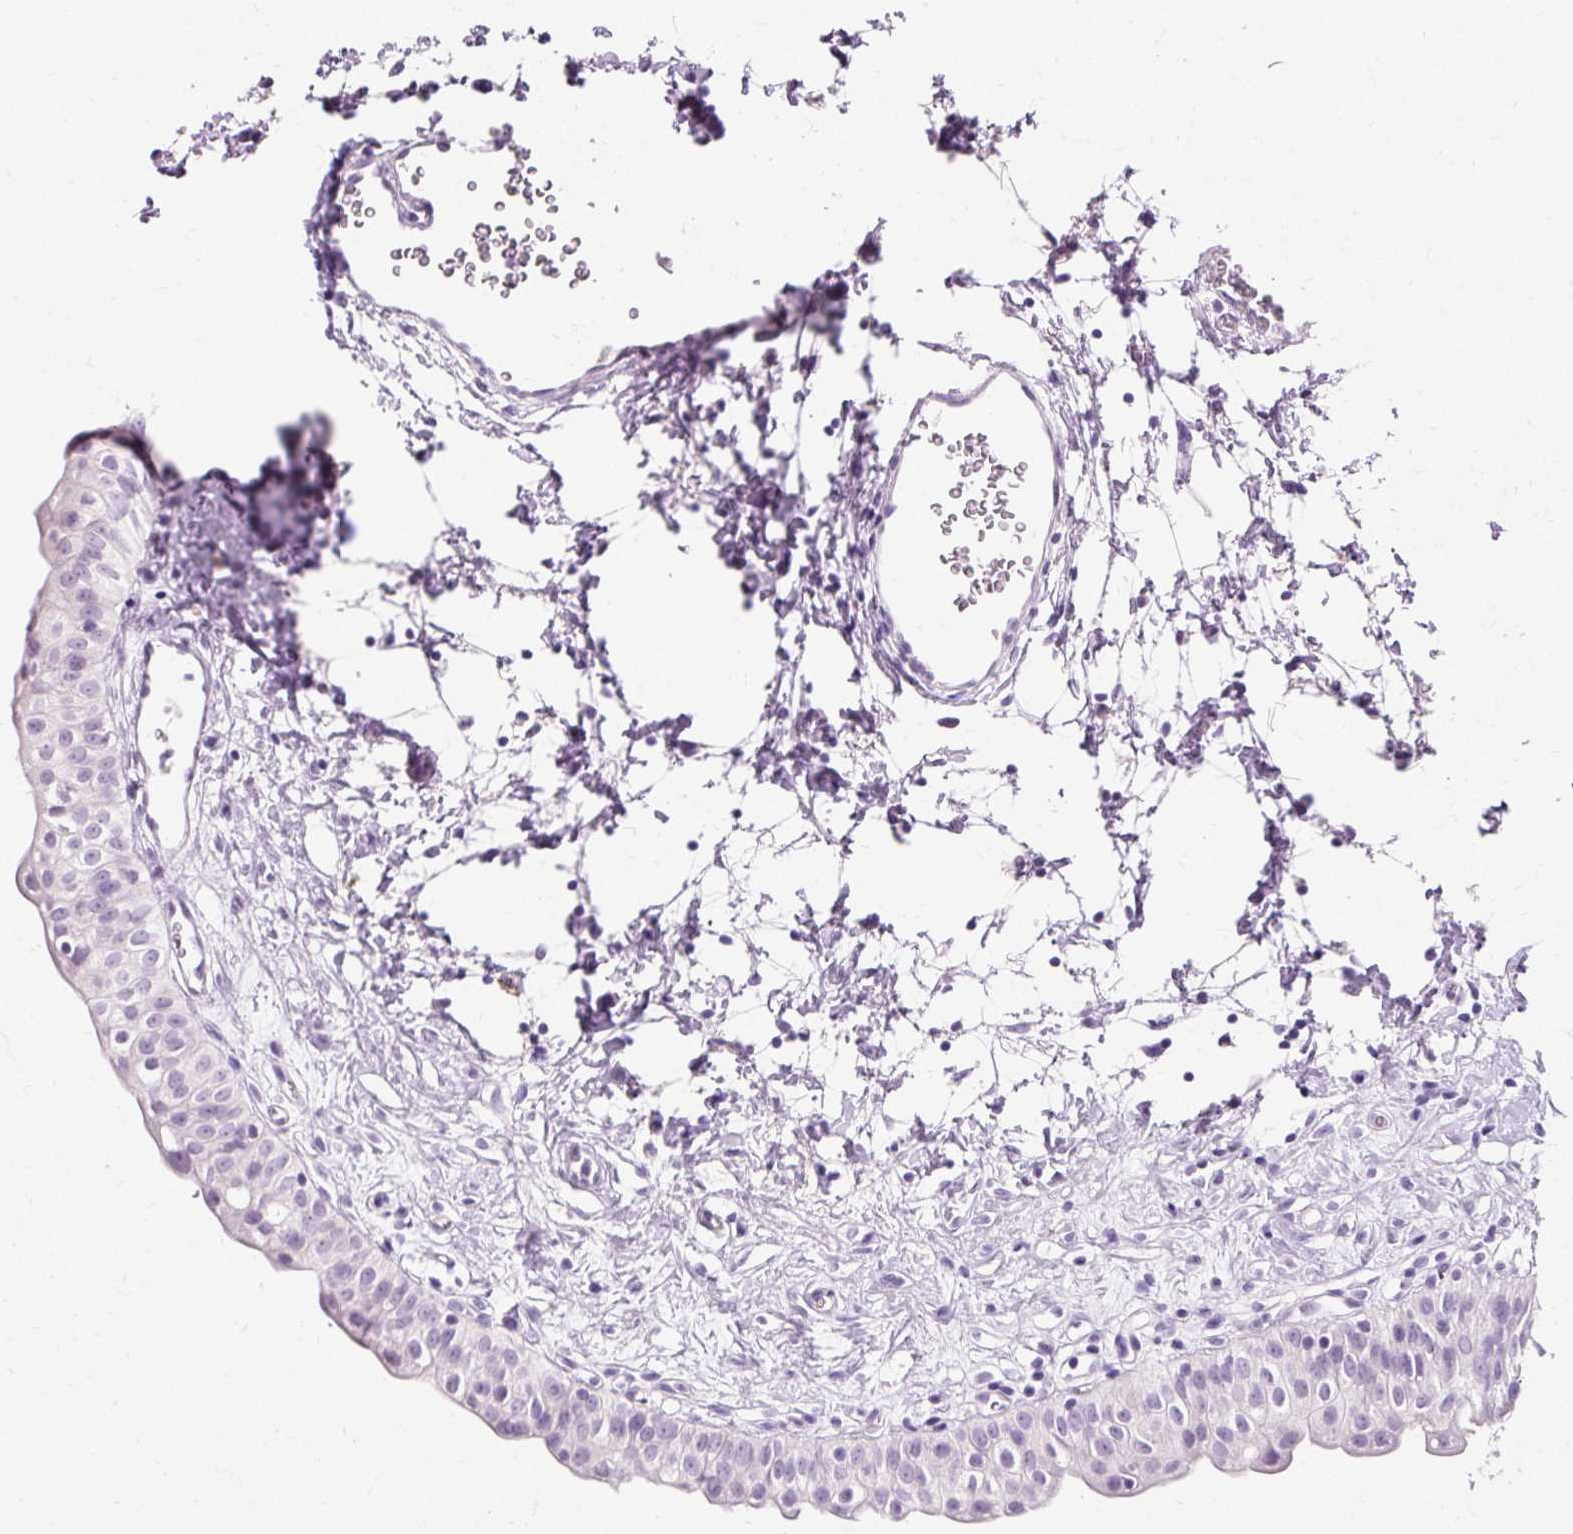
{"staining": {"intensity": "negative", "quantity": "none", "location": "none"}, "tissue": "urinary bladder", "cell_type": "Urothelial cells", "image_type": "normal", "snomed": [{"axis": "morphology", "description": "Normal tissue, NOS"}, {"axis": "topography", "description": "Urinary bladder"}], "caption": "Human urinary bladder stained for a protein using immunohistochemistry (IHC) demonstrates no staining in urothelial cells.", "gene": "CLDN25", "patient": {"sex": "male", "age": 51}}